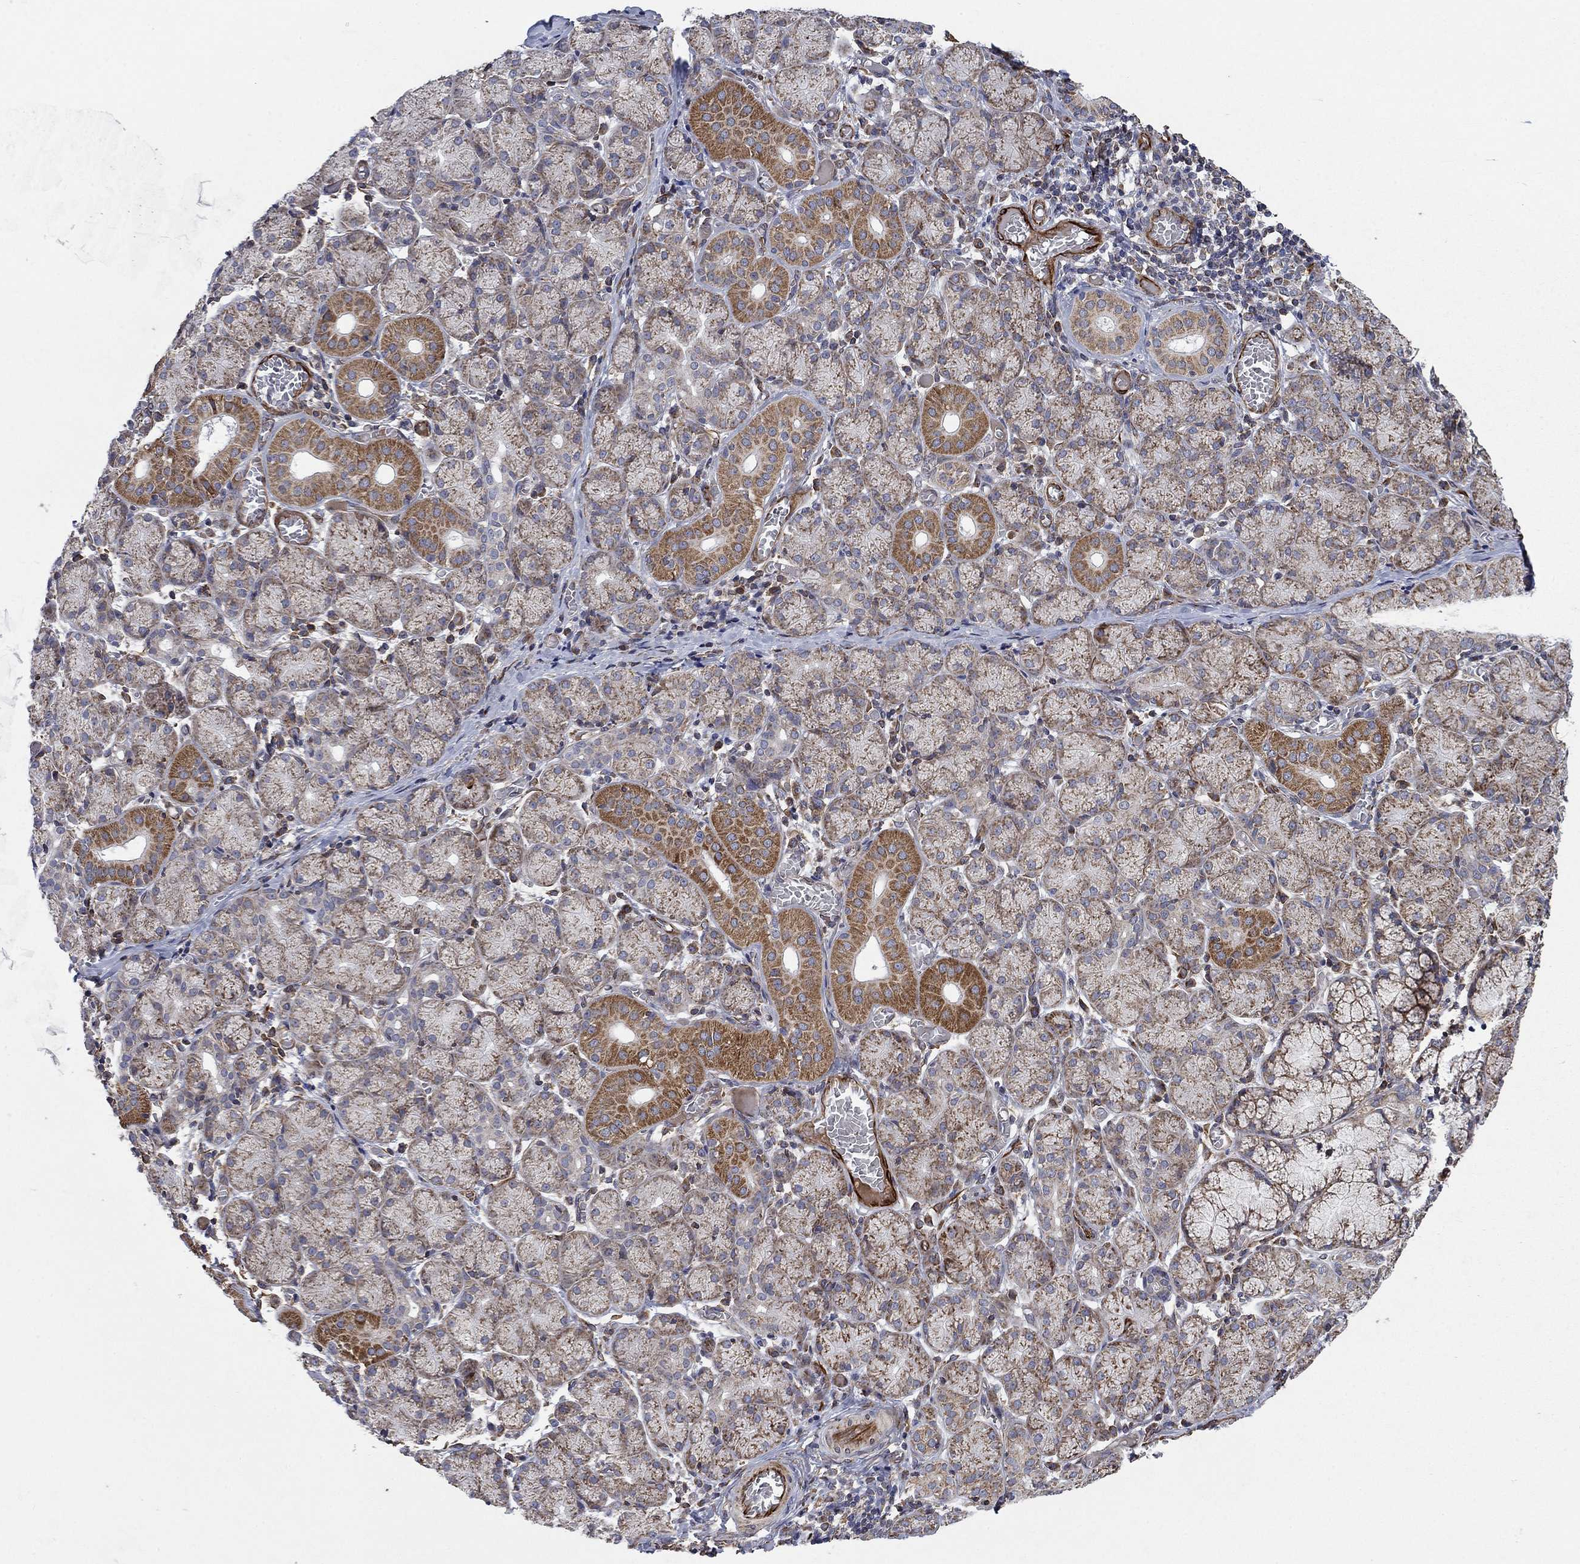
{"staining": {"intensity": "moderate", "quantity": "<25%", "location": "cytoplasmic/membranous"}, "tissue": "salivary gland", "cell_type": "Glandular cells", "image_type": "normal", "snomed": [{"axis": "morphology", "description": "Normal tissue, NOS"}, {"axis": "topography", "description": "Salivary gland"}, {"axis": "topography", "description": "Peripheral nerve tissue"}], "caption": "Immunohistochemistry photomicrograph of unremarkable salivary gland: salivary gland stained using immunohistochemistry exhibits low levels of moderate protein expression localized specifically in the cytoplasmic/membranous of glandular cells, appearing as a cytoplasmic/membranous brown color.", "gene": "NDUFC1", "patient": {"sex": "female", "age": 24}}